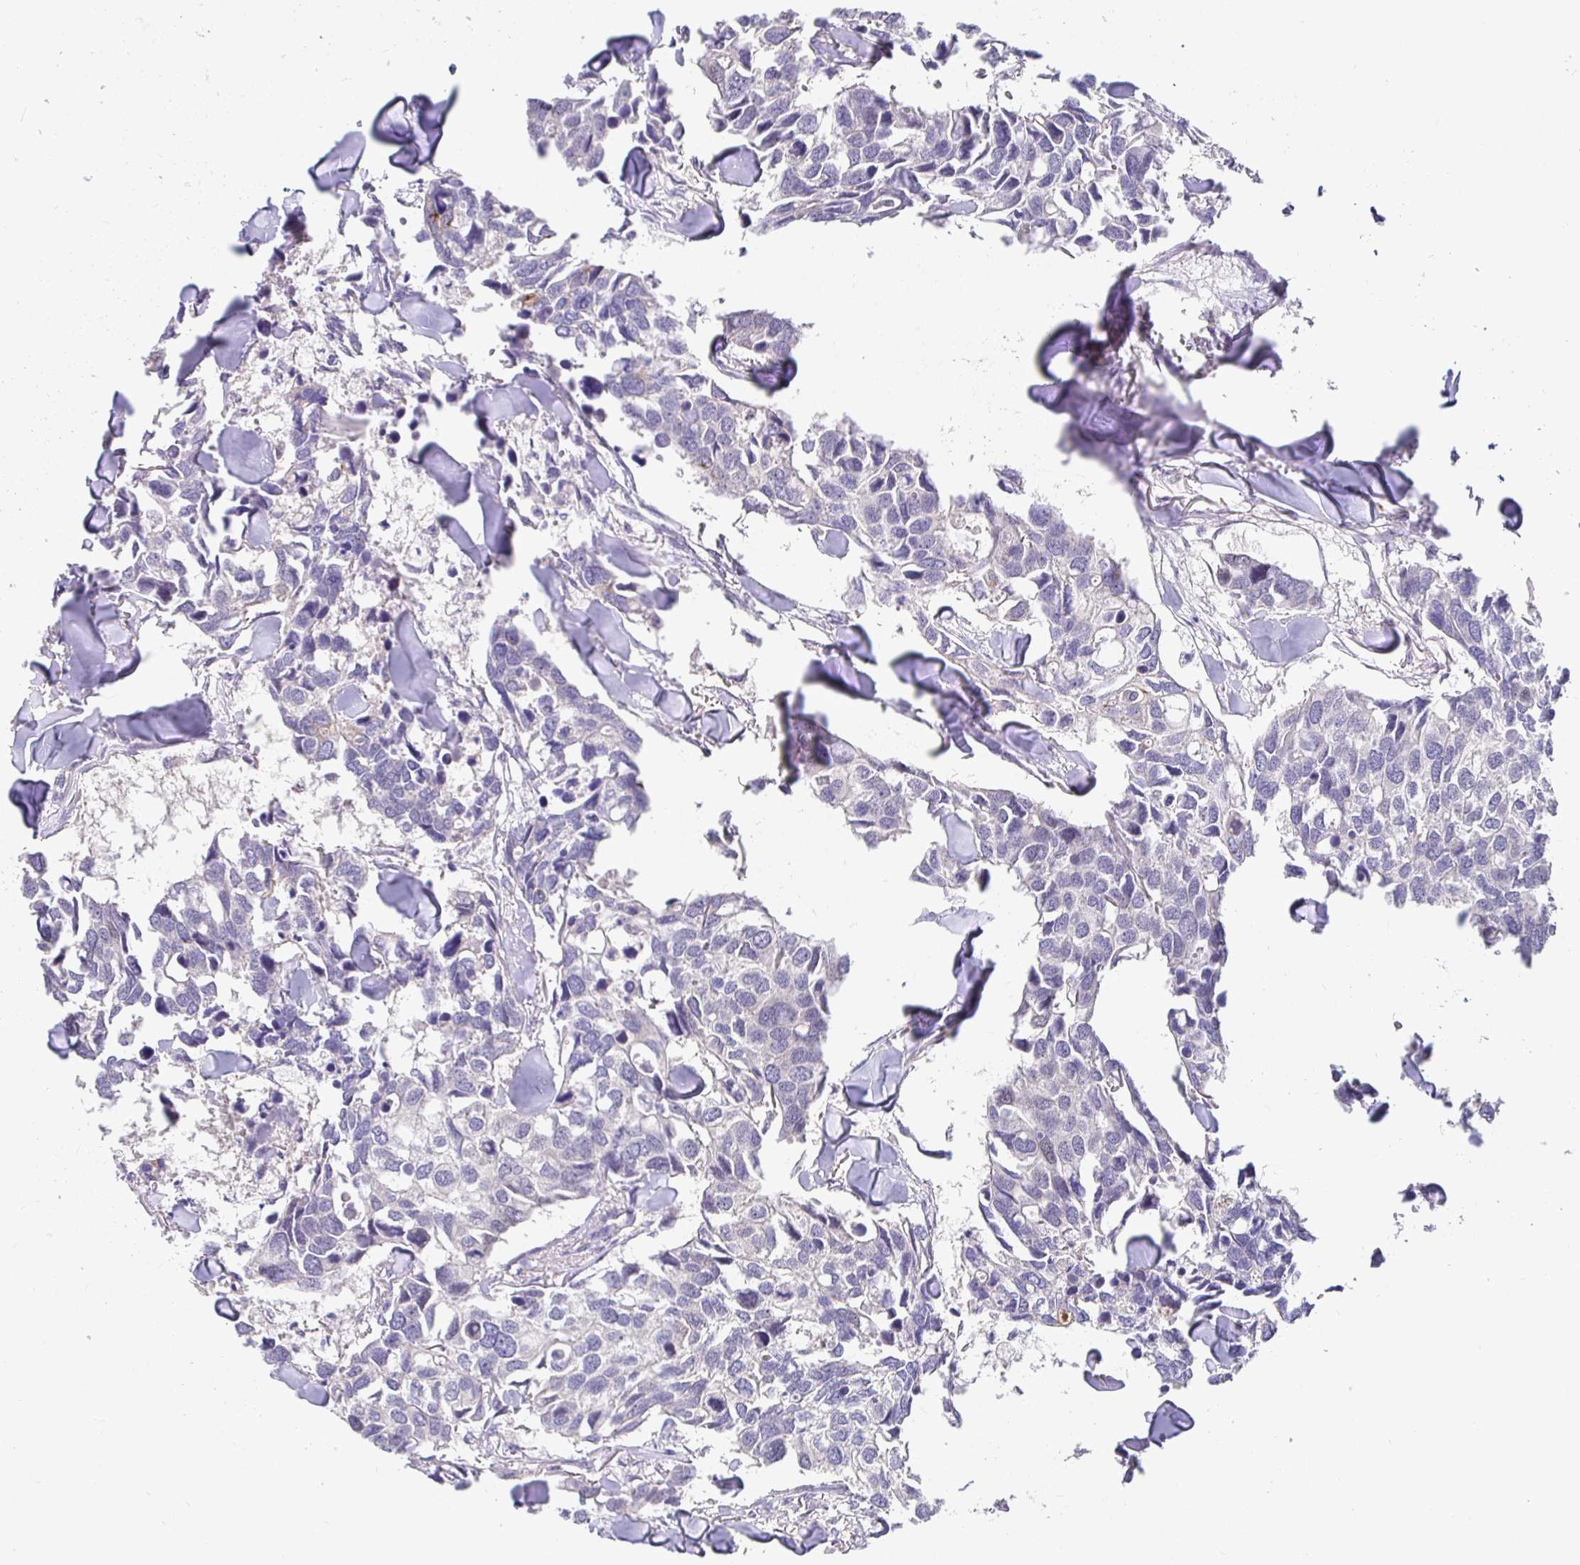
{"staining": {"intensity": "negative", "quantity": "none", "location": "none"}, "tissue": "breast cancer", "cell_type": "Tumor cells", "image_type": "cancer", "snomed": [{"axis": "morphology", "description": "Duct carcinoma"}, {"axis": "topography", "description": "Breast"}], "caption": "Image shows no protein expression in tumor cells of breast cancer (invasive ductal carcinoma) tissue.", "gene": "SATB1", "patient": {"sex": "female", "age": 83}}